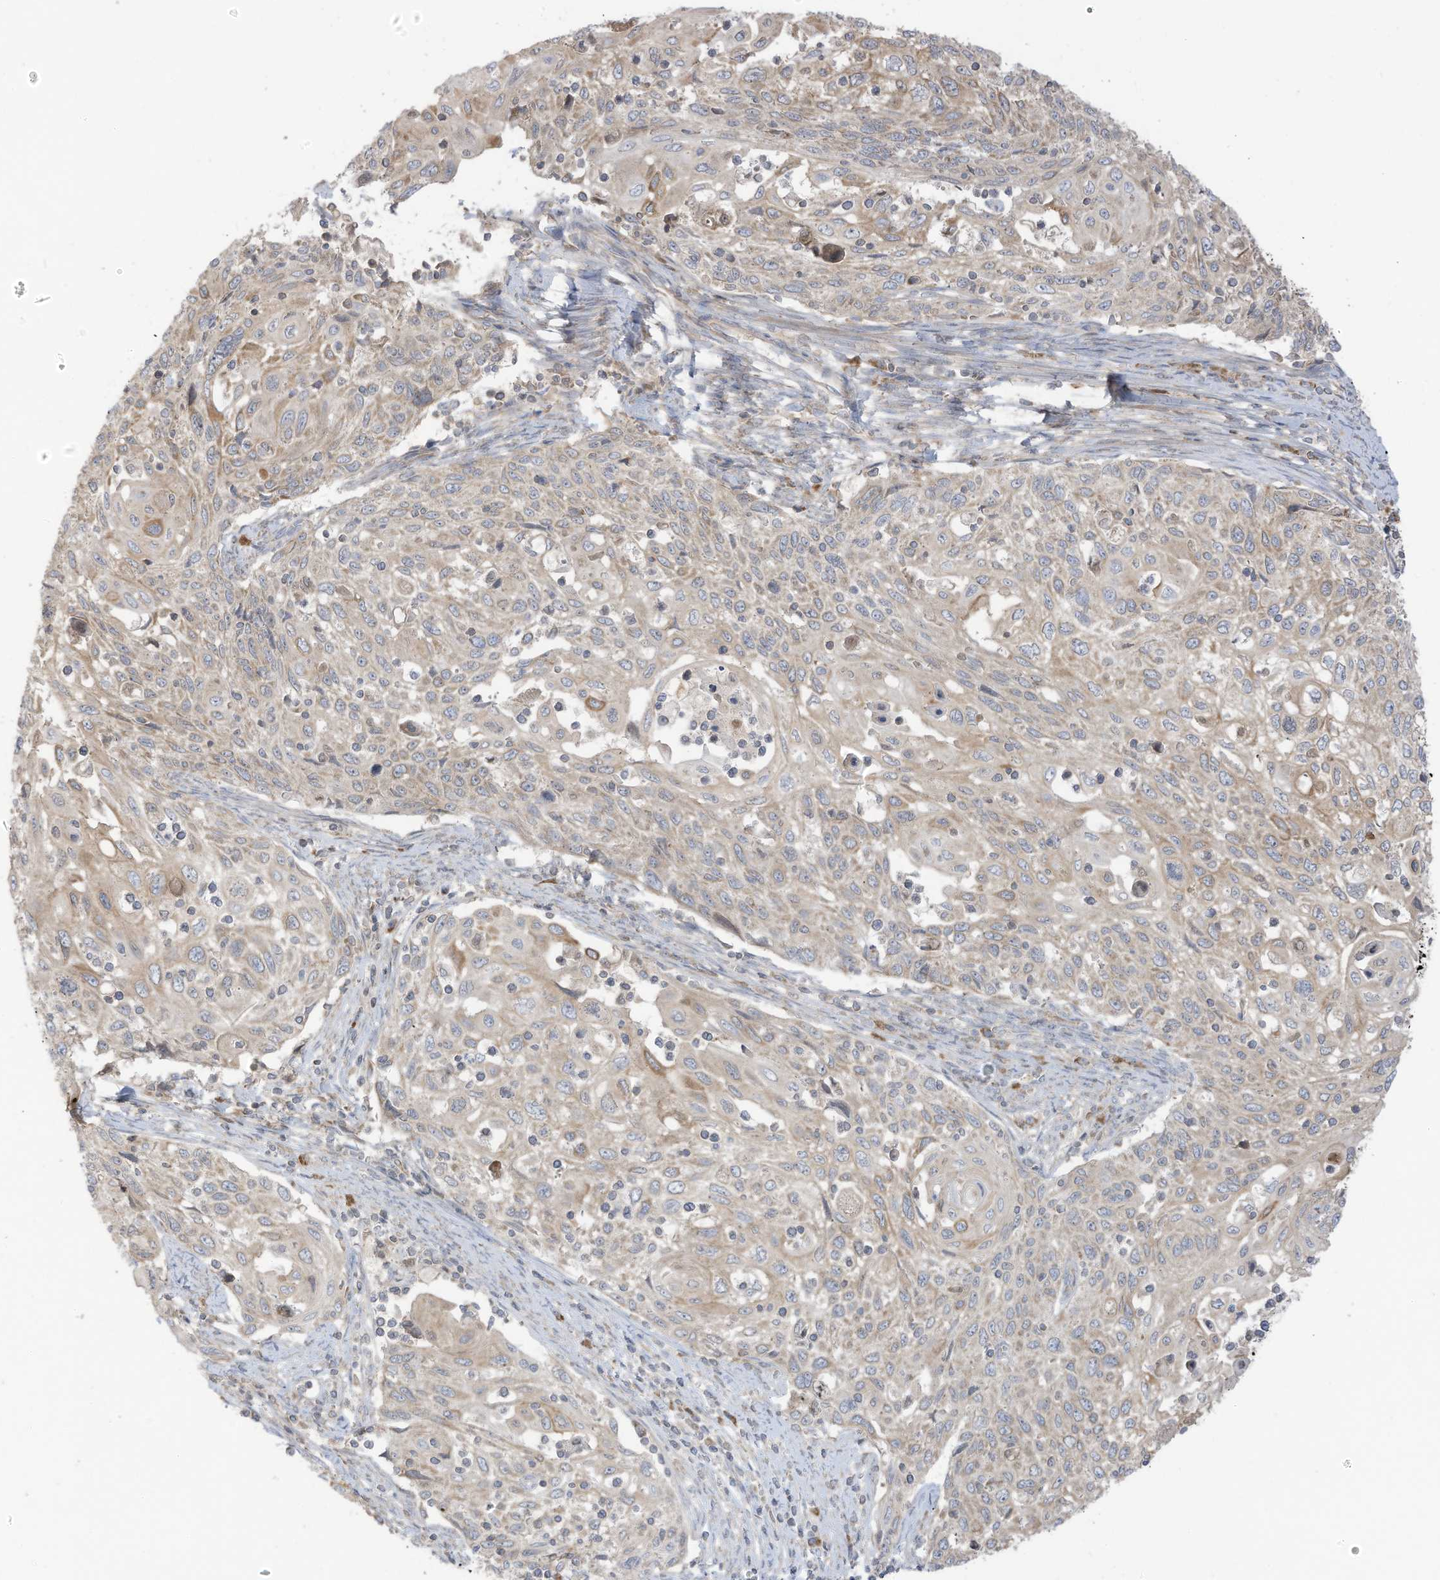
{"staining": {"intensity": "weak", "quantity": "25%-75%", "location": "cytoplasmic/membranous"}, "tissue": "cervical cancer", "cell_type": "Tumor cells", "image_type": "cancer", "snomed": [{"axis": "morphology", "description": "Squamous cell carcinoma, NOS"}, {"axis": "topography", "description": "Cervix"}], "caption": "A low amount of weak cytoplasmic/membranous expression is appreciated in approximately 25%-75% of tumor cells in cervical cancer (squamous cell carcinoma) tissue. (brown staining indicates protein expression, while blue staining denotes nuclei).", "gene": "CGAS", "patient": {"sex": "female", "age": 70}}